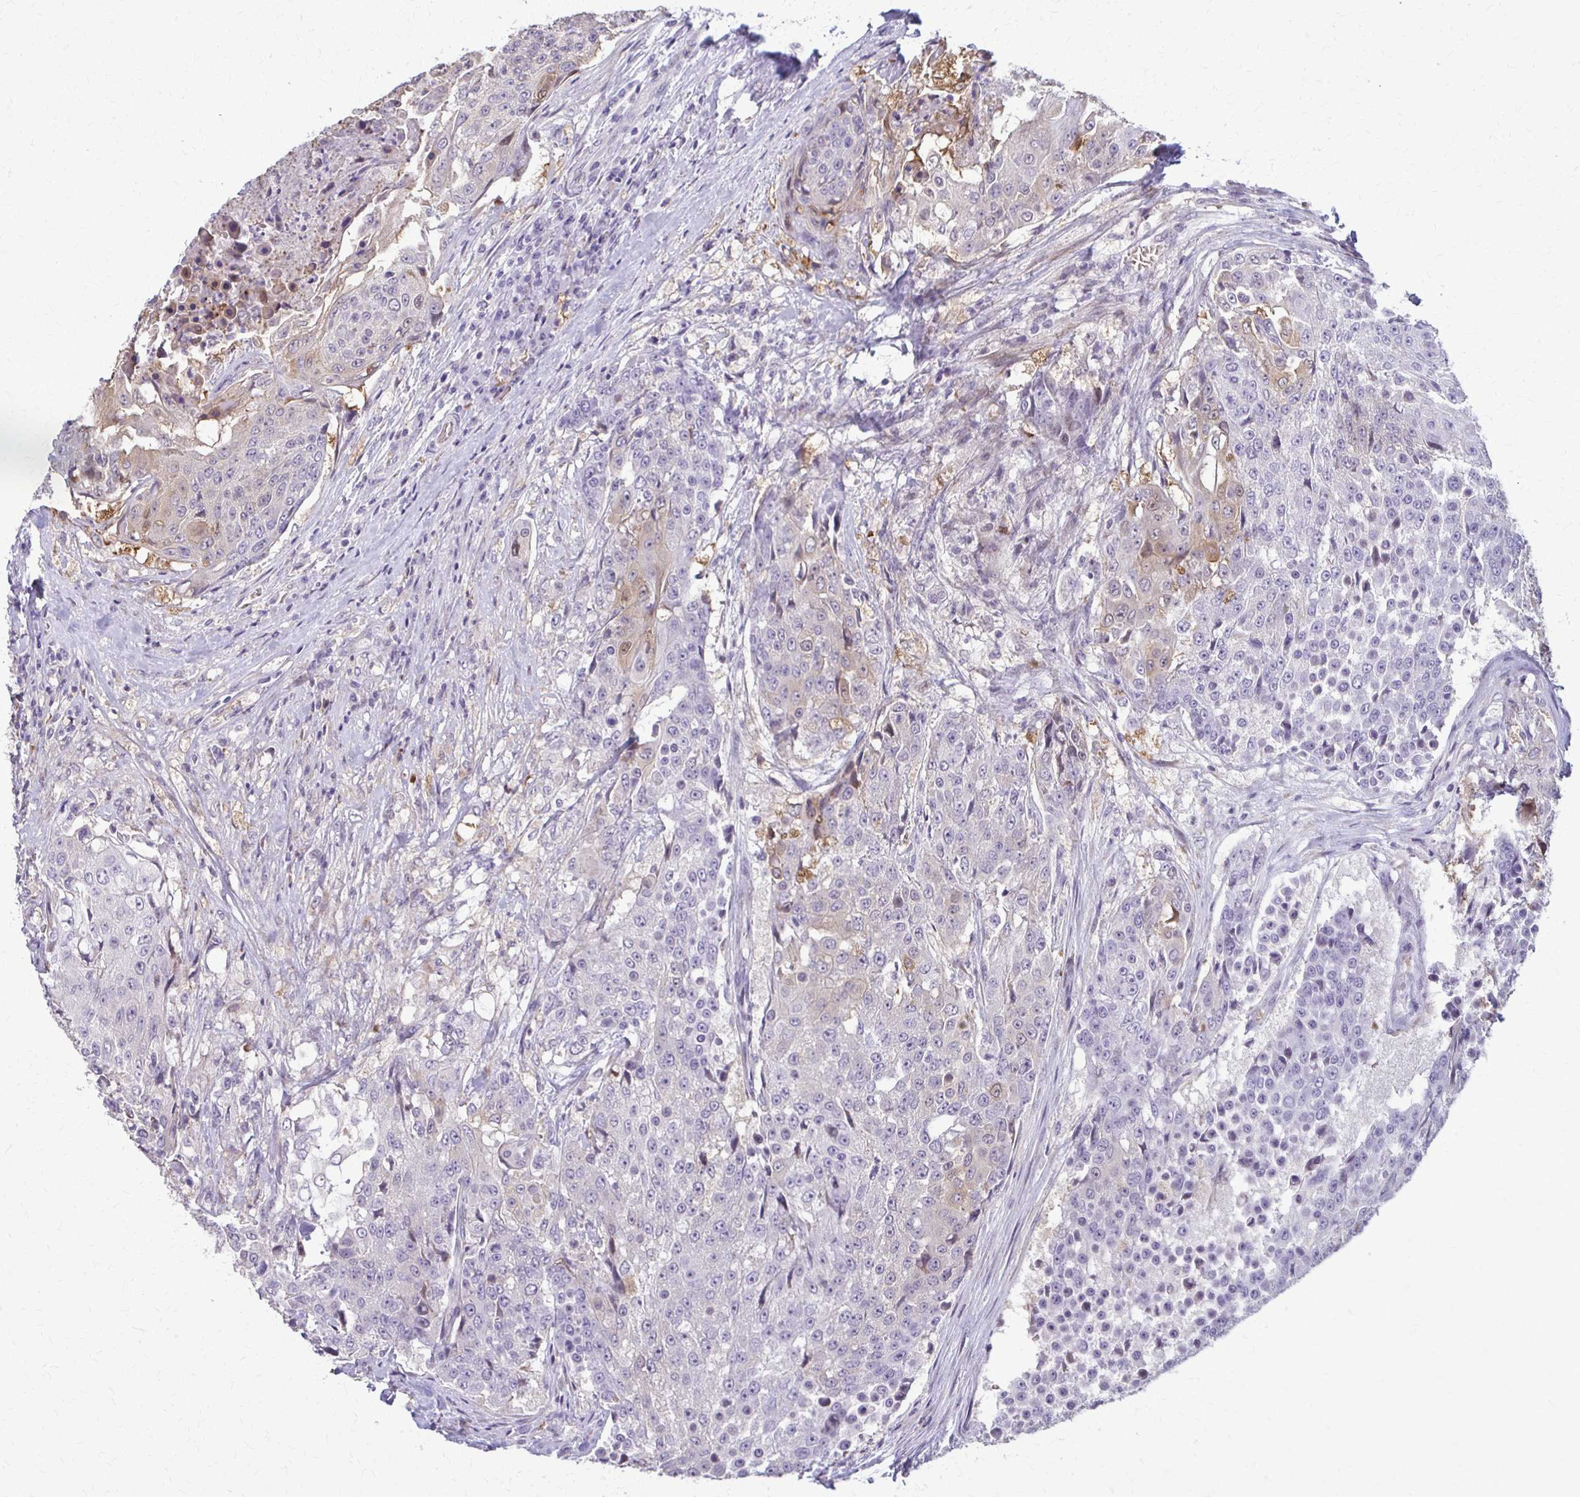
{"staining": {"intensity": "negative", "quantity": "none", "location": "none"}, "tissue": "urothelial cancer", "cell_type": "Tumor cells", "image_type": "cancer", "snomed": [{"axis": "morphology", "description": "Urothelial carcinoma, High grade"}, {"axis": "topography", "description": "Urinary bladder"}], "caption": "High power microscopy micrograph of an IHC image of urothelial carcinoma (high-grade), revealing no significant positivity in tumor cells.", "gene": "ZNF34", "patient": {"sex": "female", "age": 63}}